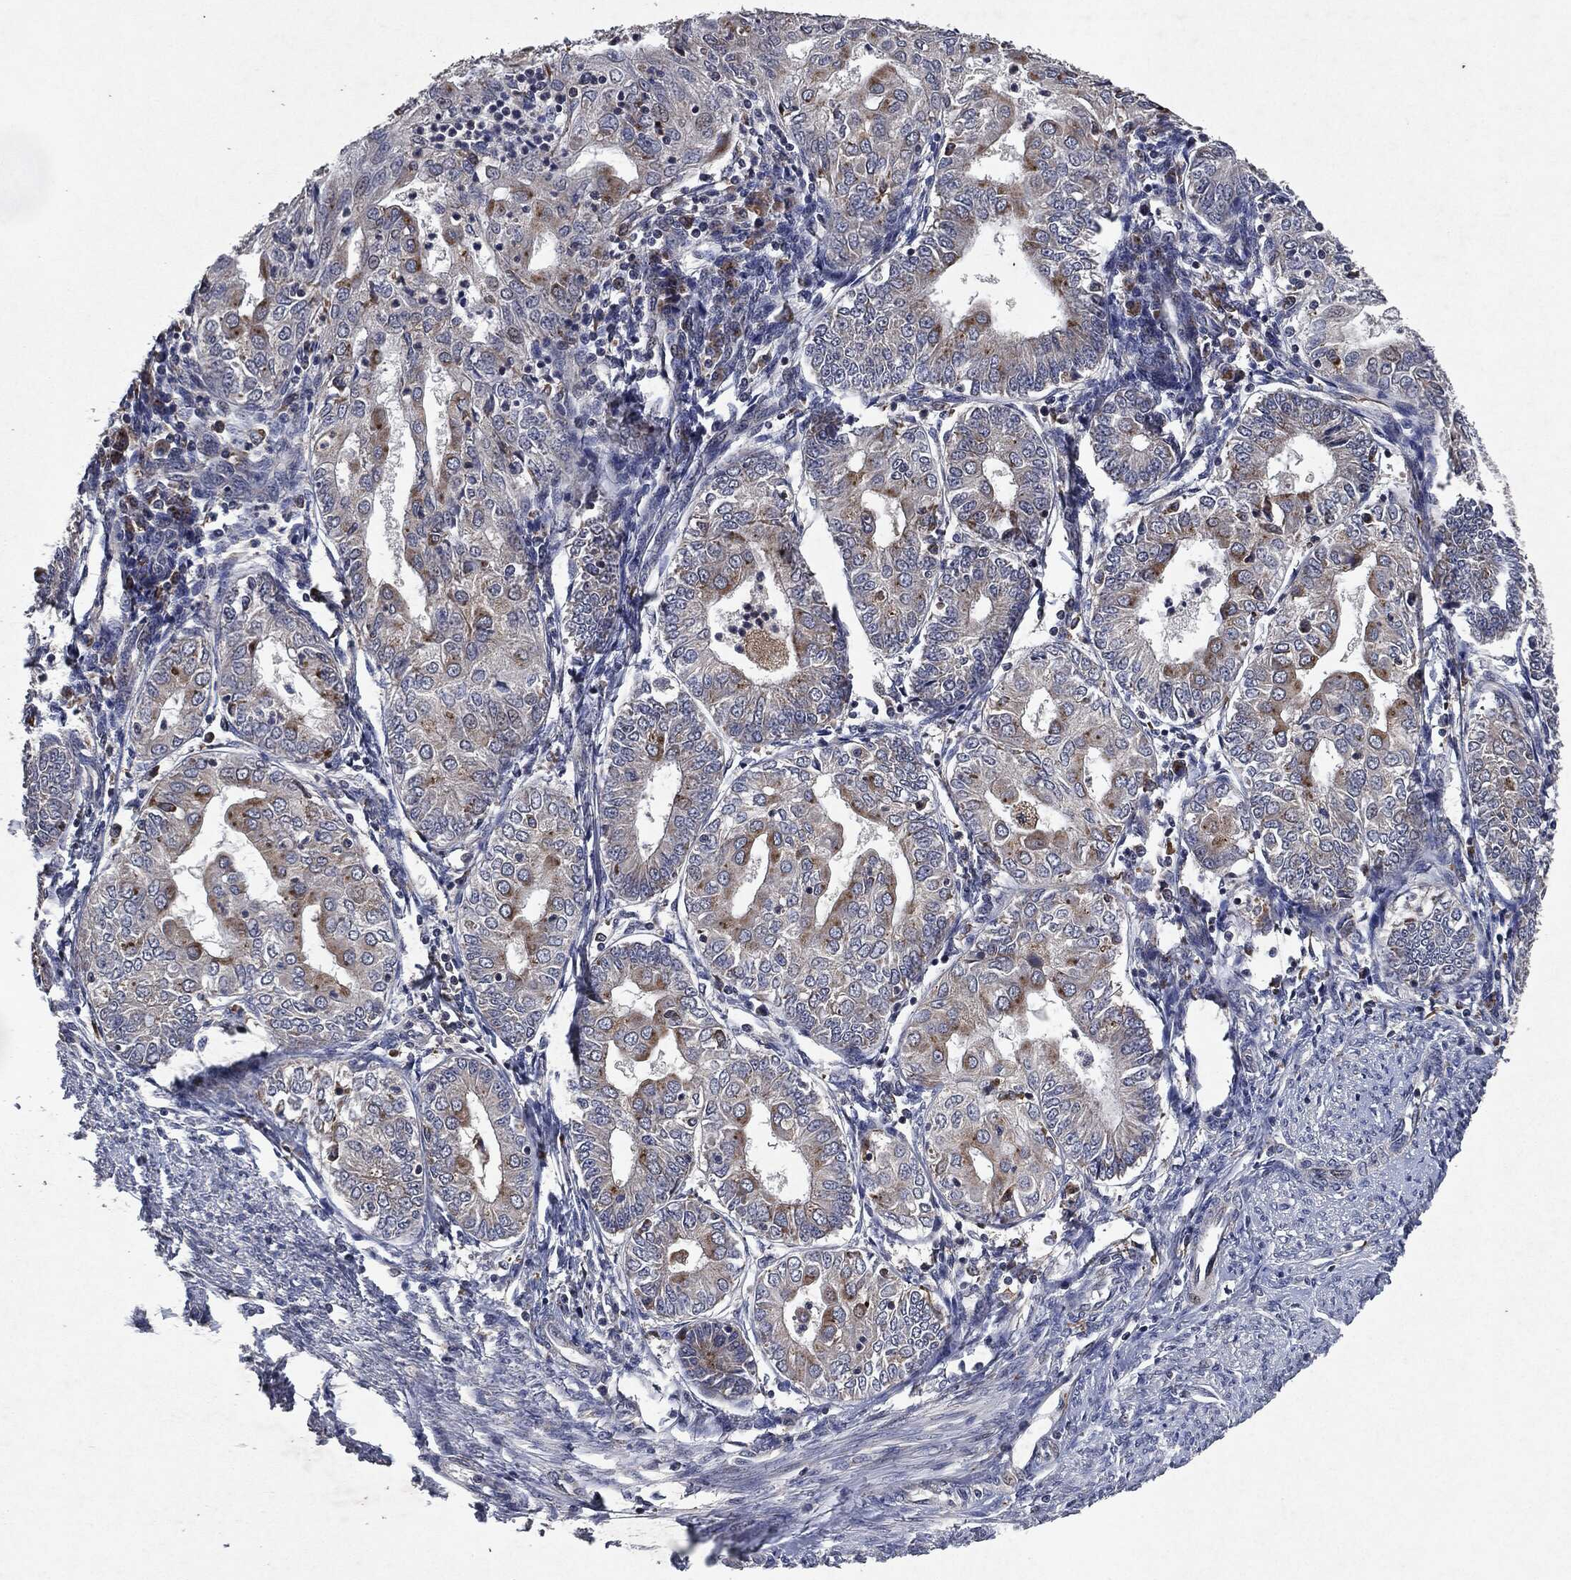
{"staining": {"intensity": "moderate", "quantity": "<25%", "location": "cytoplasmic/membranous"}, "tissue": "endometrial cancer", "cell_type": "Tumor cells", "image_type": "cancer", "snomed": [{"axis": "morphology", "description": "Adenocarcinoma, NOS"}, {"axis": "topography", "description": "Endometrium"}], "caption": "Protein staining reveals moderate cytoplasmic/membranous staining in about <25% of tumor cells in endometrial cancer.", "gene": "SLC31A2", "patient": {"sex": "female", "age": 68}}